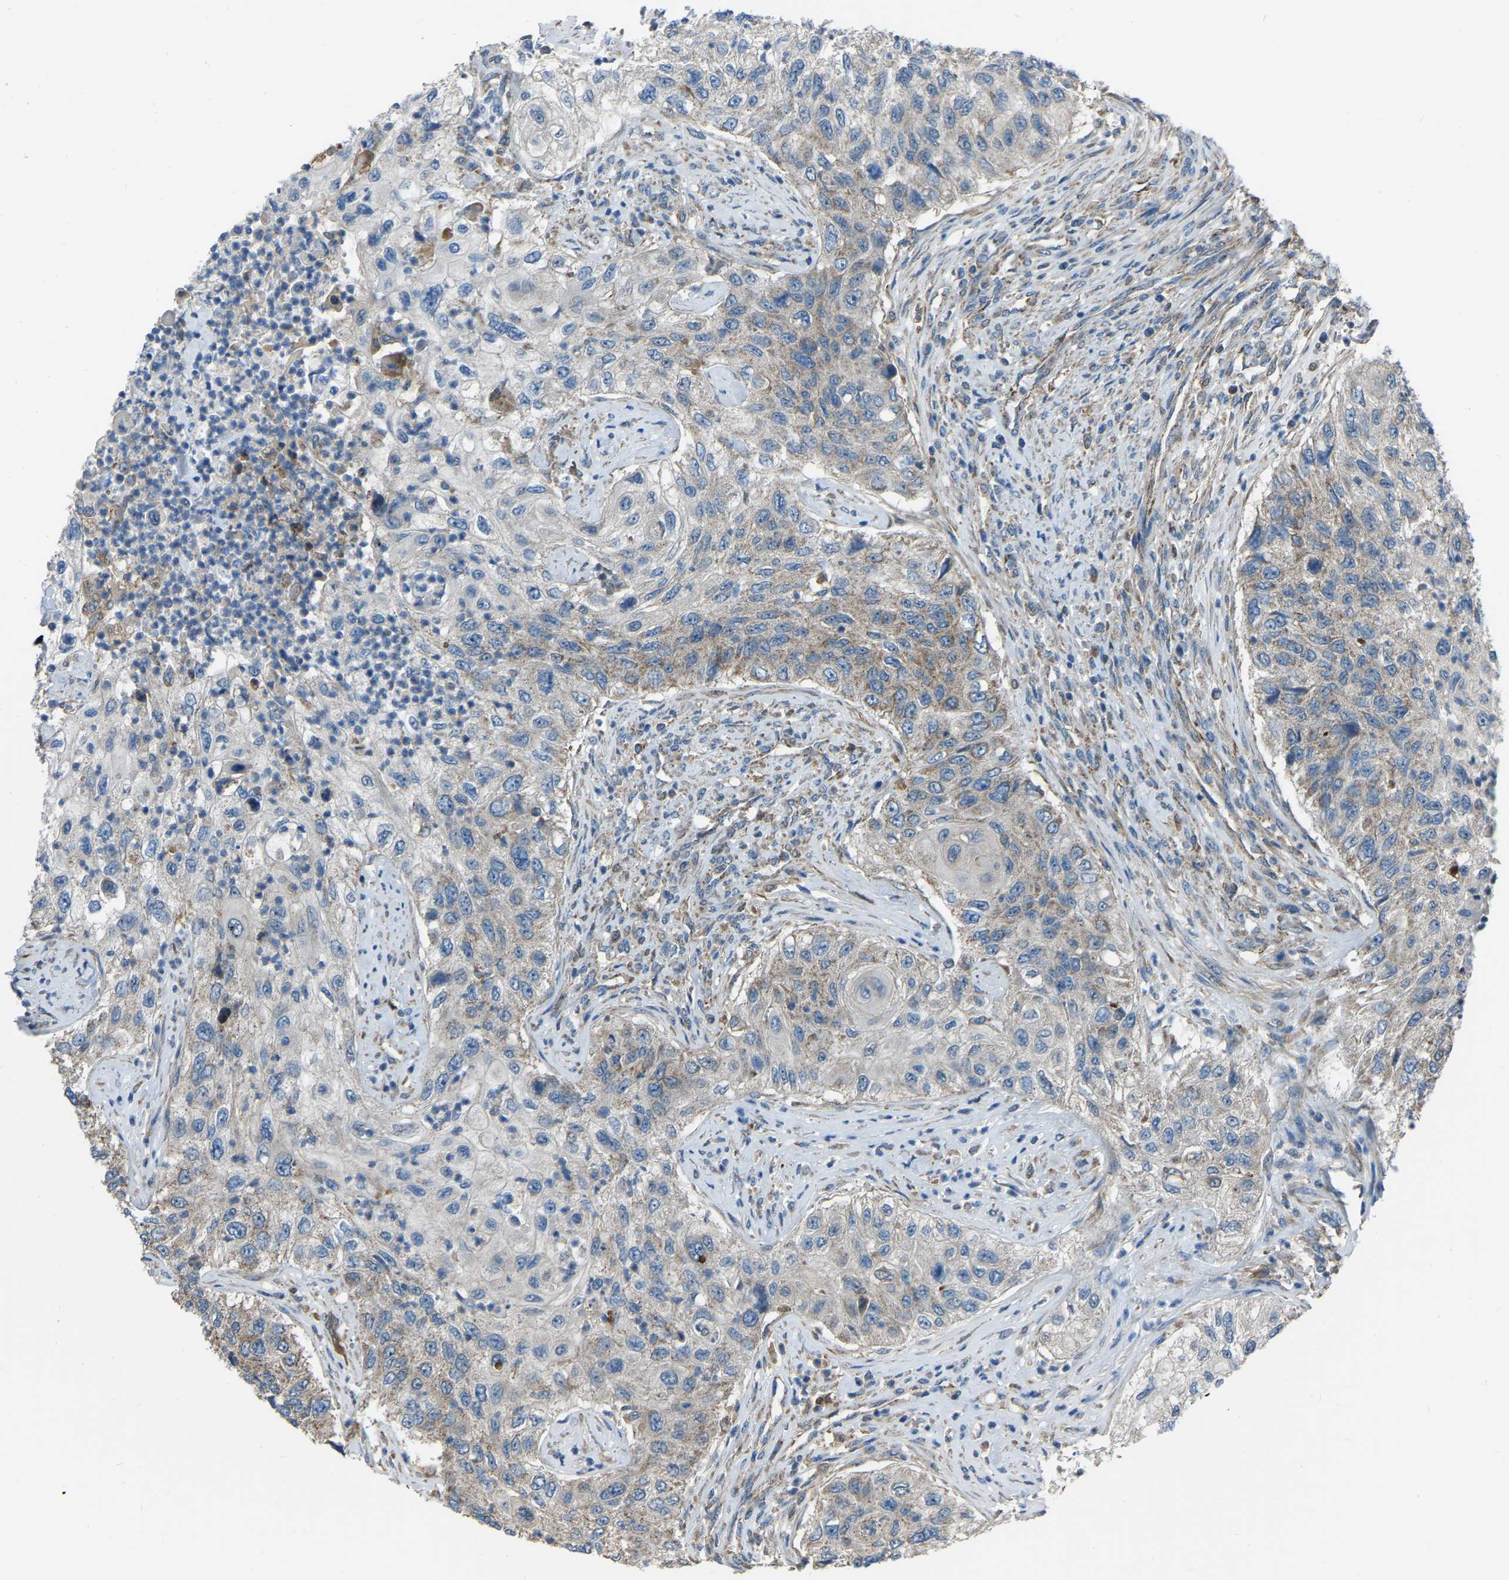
{"staining": {"intensity": "weak", "quantity": "<25%", "location": "cytoplasmic/membranous"}, "tissue": "urothelial cancer", "cell_type": "Tumor cells", "image_type": "cancer", "snomed": [{"axis": "morphology", "description": "Urothelial carcinoma, High grade"}, {"axis": "topography", "description": "Urinary bladder"}], "caption": "Immunohistochemical staining of human urothelial cancer reveals no significant staining in tumor cells.", "gene": "AKR1A1", "patient": {"sex": "female", "age": 60}}